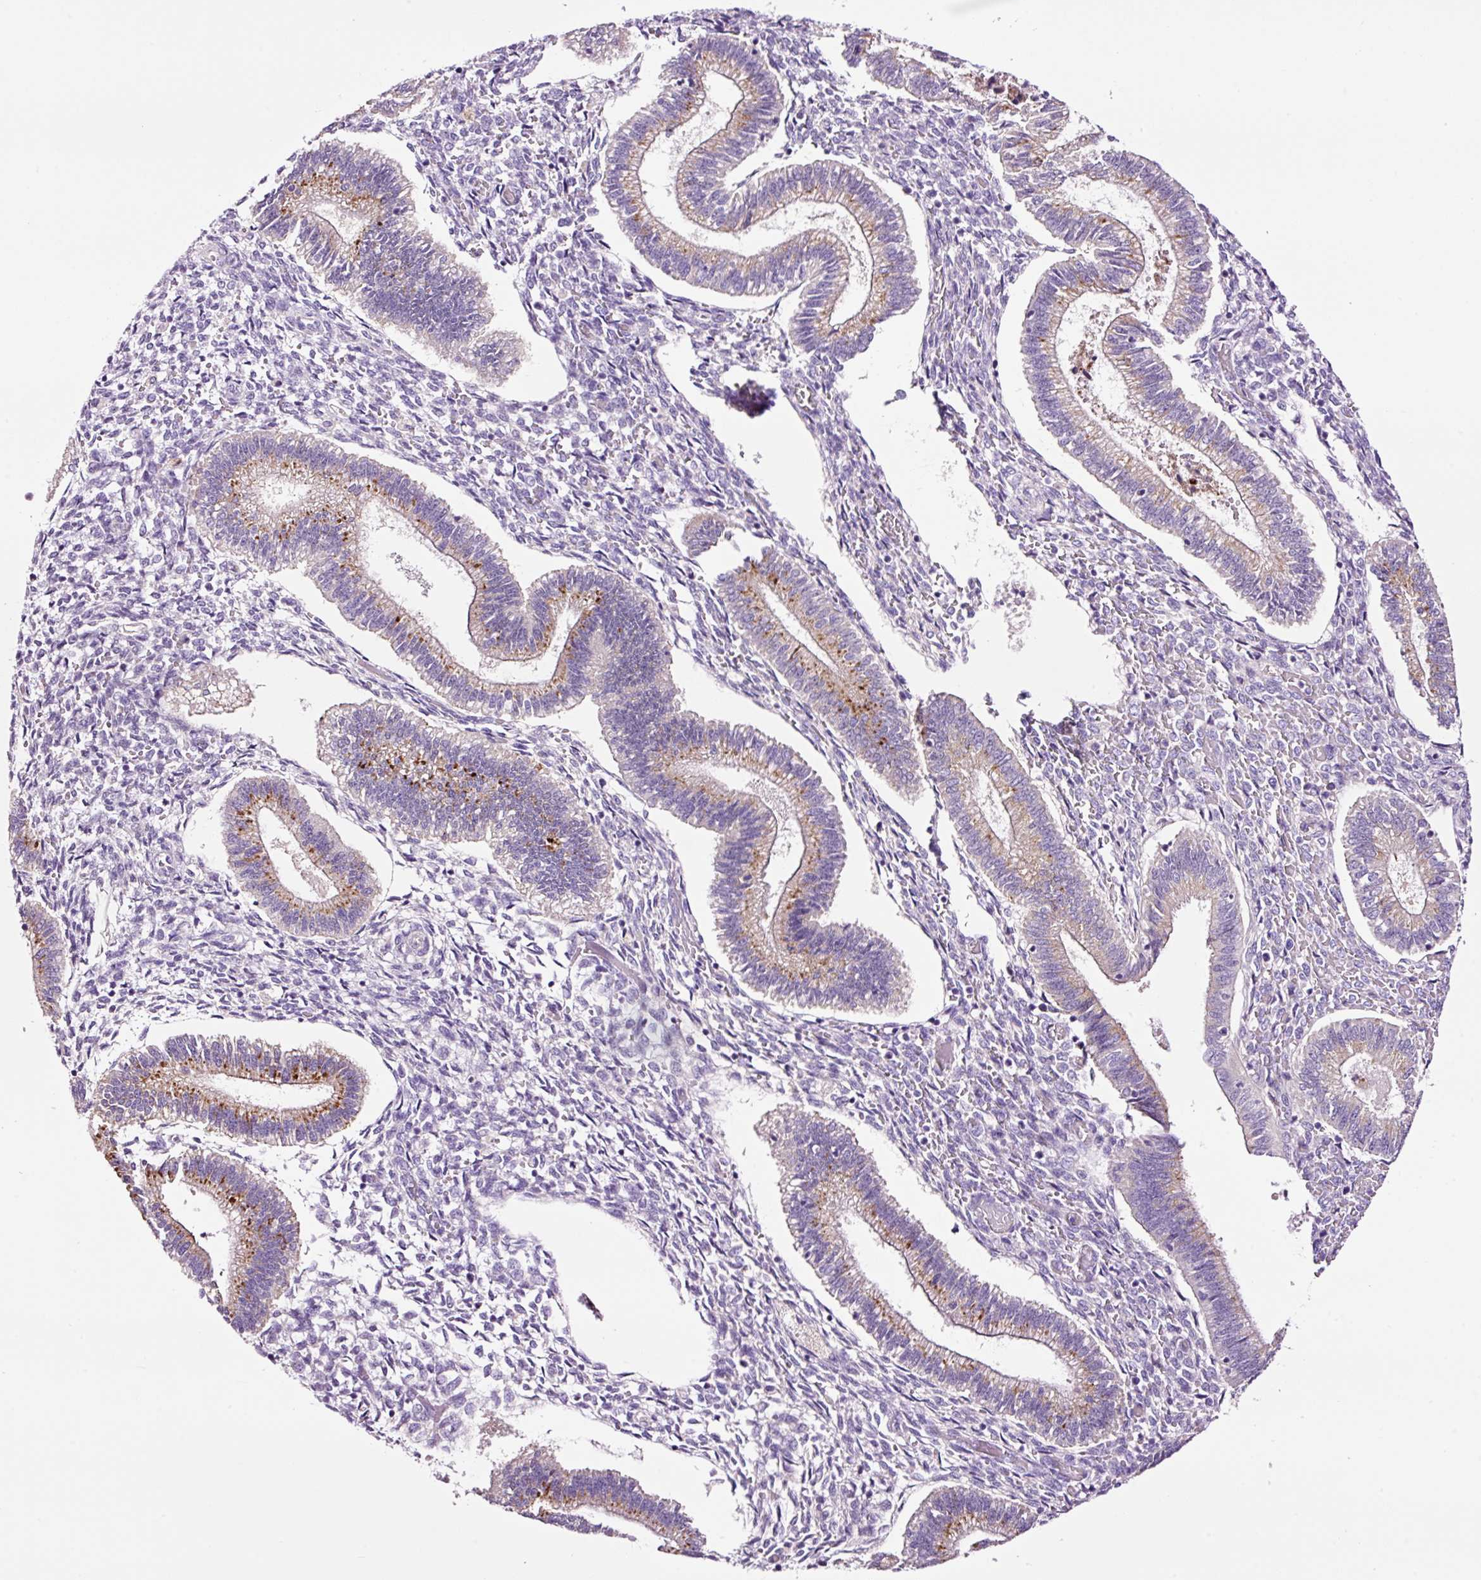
{"staining": {"intensity": "negative", "quantity": "none", "location": "none"}, "tissue": "endometrium", "cell_type": "Cells in endometrial stroma", "image_type": "normal", "snomed": [{"axis": "morphology", "description": "Normal tissue, NOS"}, {"axis": "topography", "description": "Endometrium"}], "caption": "Human endometrium stained for a protein using immunohistochemistry (IHC) exhibits no staining in cells in endometrial stroma.", "gene": "PAM", "patient": {"sex": "female", "age": 25}}